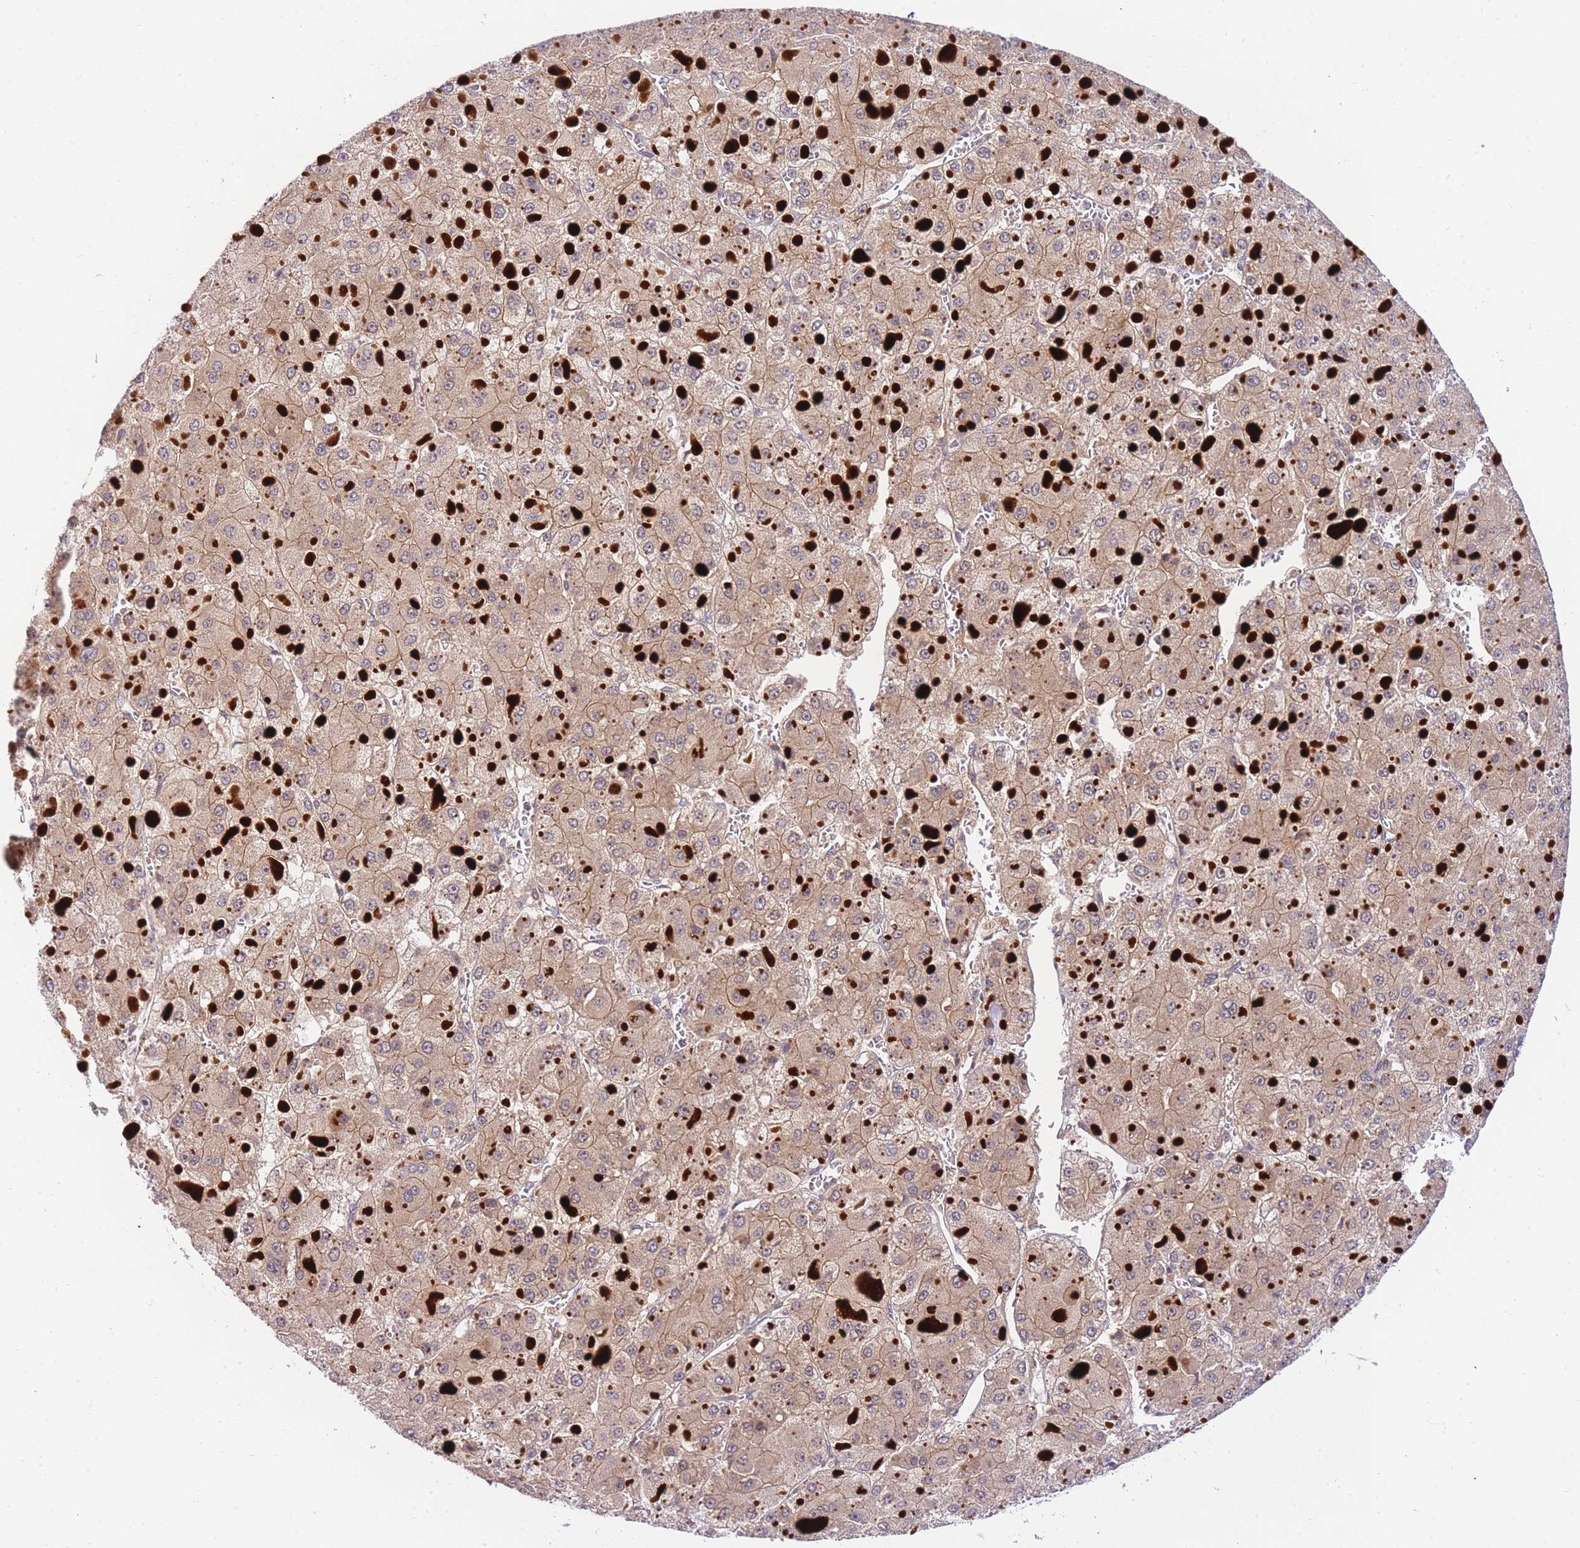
{"staining": {"intensity": "weak", "quantity": ">75%", "location": "cytoplasmic/membranous"}, "tissue": "liver cancer", "cell_type": "Tumor cells", "image_type": "cancer", "snomed": [{"axis": "morphology", "description": "Carcinoma, Hepatocellular, NOS"}, {"axis": "topography", "description": "Liver"}], "caption": "Brown immunohistochemical staining in human liver cancer shows weak cytoplasmic/membranous staining in approximately >75% of tumor cells.", "gene": "ZNF577", "patient": {"sex": "female", "age": 73}}